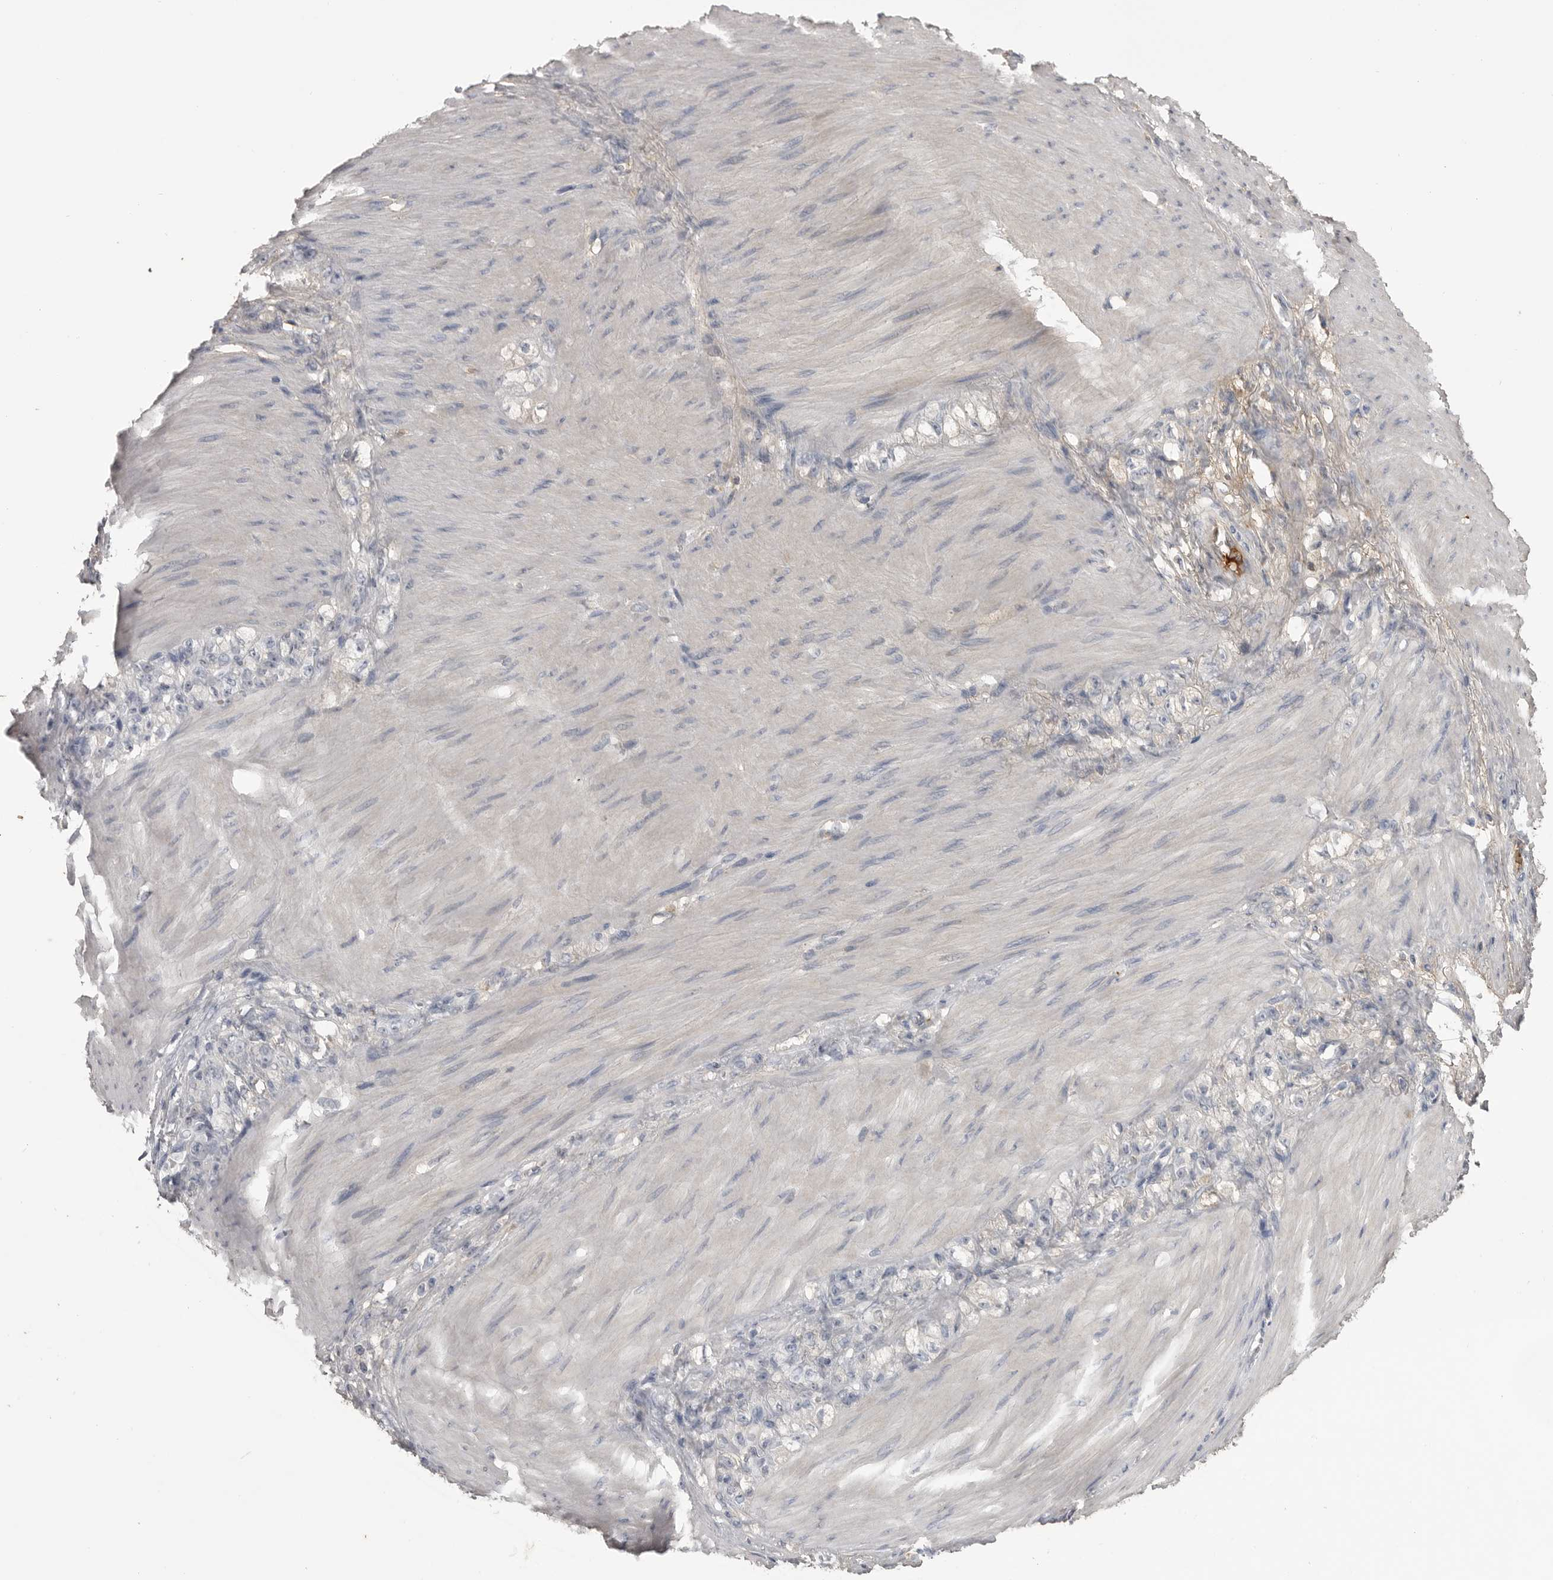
{"staining": {"intensity": "negative", "quantity": "none", "location": "none"}, "tissue": "stomach cancer", "cell_type": "Tumor cells", "image_type": "cancer", "snomed": [{"axis": "morphology", "description": "Normal tissue, NOS"}, {"axis": "morphology", "description": "Adenocarcinoma, NOS"}, {"axis": "topography", "description": "Stomach"}], "caption": "This image is of stomach adenocarcinoma stained with IHC to label a protein in brown with the nuclei are counter-stained blue. There is no positivity in tumor cells. The staining was performed using DAB to visualize the protein expression in brown, while the nuclei were stained in blue with hematoxylin (Magnification: 20x).", "gene": "AHSG", "patient": {"sex": "male", "age": 82}}